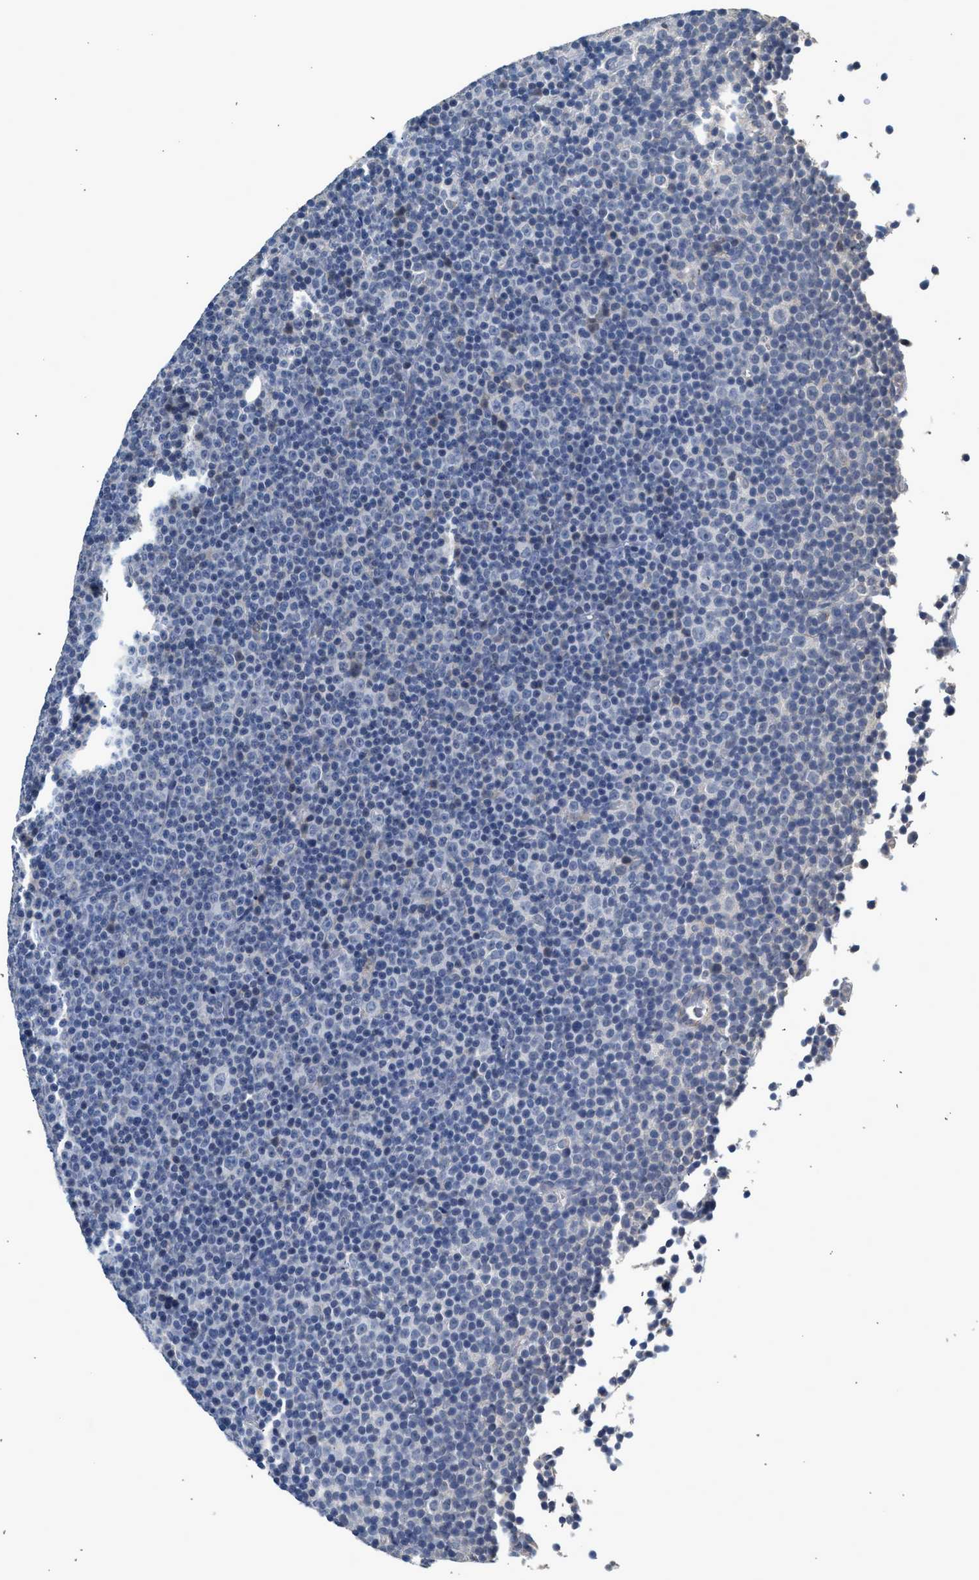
{"staining": {"intensity": "negative", "quantity": "none", "location": "none"}, "tissue": "lymphoma", "cell_type": "Tumor cells", "image_type": "cancer", "snomed": [{"axis": "morphology", "description": "Malignant lymphoma, non-Hodgkin's type, Low grade"}, {"axis": "topography", "description": "Lymph node"}], "caption": "DAB immunohistochemical staining of lymphoma shows no significant positivity in tumor cells.", "gene": "CSF3R", "patient": {"sex": "female", "age": 67}}